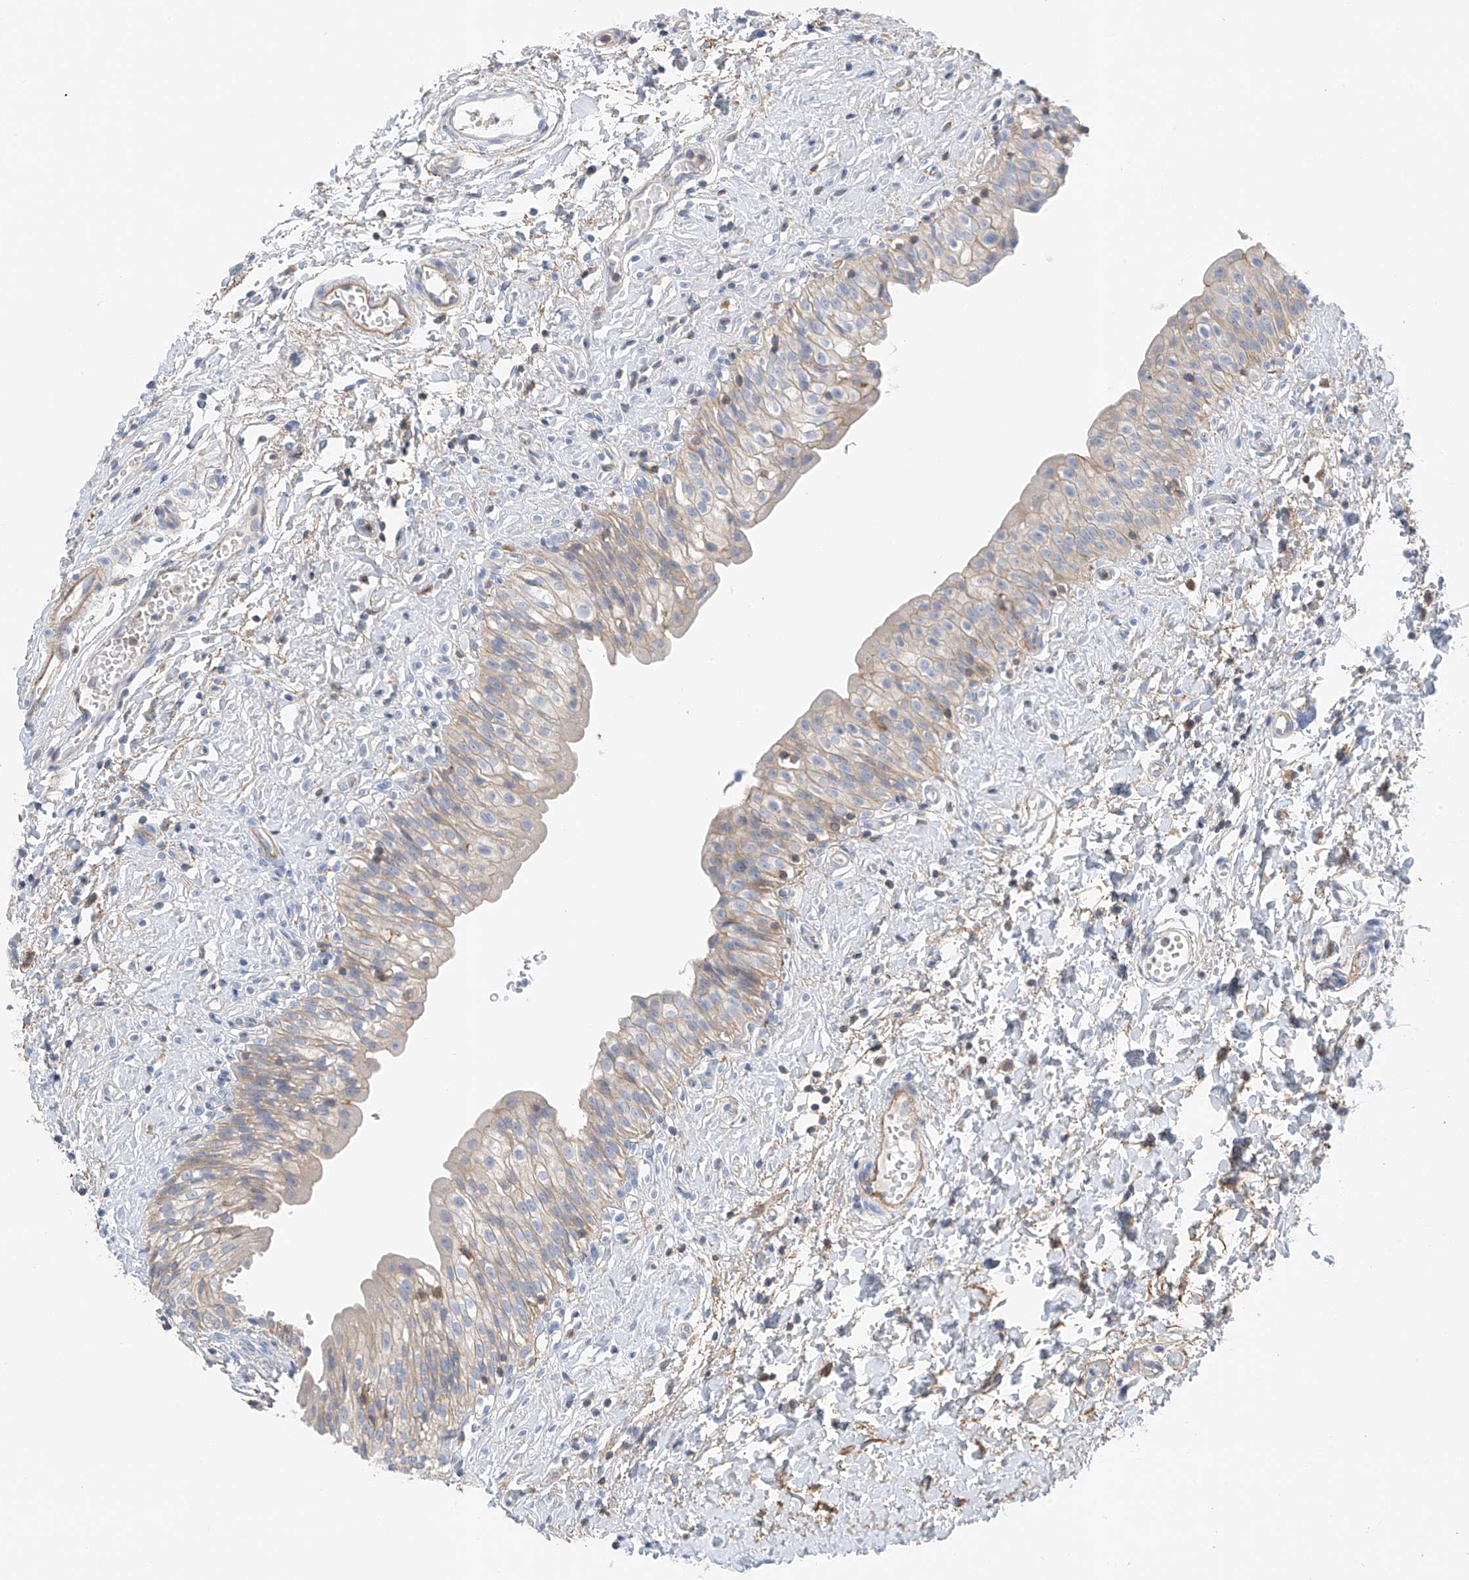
{"staining": {"intensity": "weak", "quantity": "<25%", "location": "cytoplasmic/membranous"}, "tissue": "urinary bladder", "cell_type": "Urothelial cells", "image_type": "normal", "snomed": [{"axis": "morphology", "description": "Normal tissue, NOS"}, {"axis": "topography", "description": "Urinary bladder"}], "caption": "DAB immunohistochemical staining of normal human urinary bladder shows no significant positivity in urothelial cells. (DAB immunohistochemistry visualized using brightfield microscopy, high magnification).", "gene": "NALCN", "patient": {"sex": "male", "age": 51}}